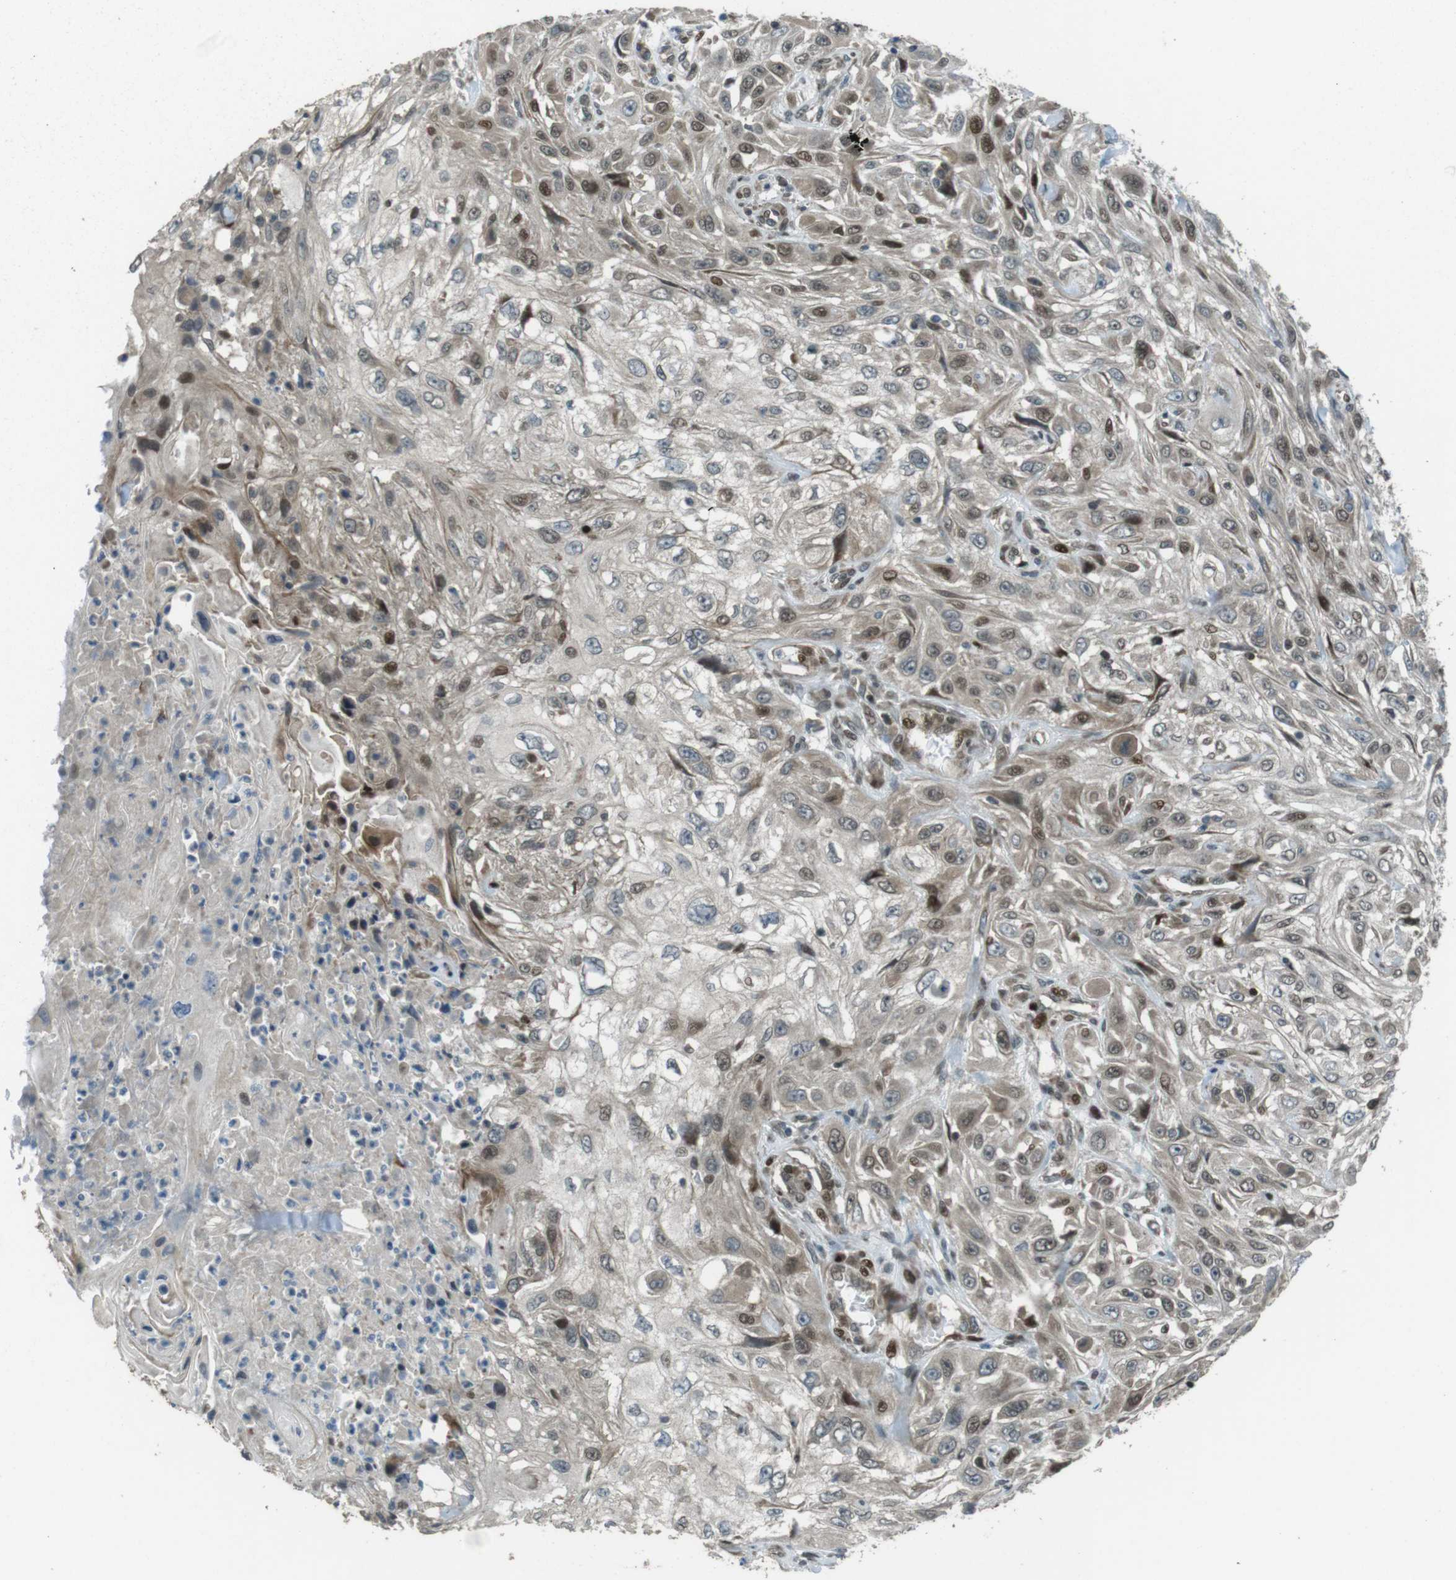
{"staining": {"intensity": "weak", "quantity": "25%-75%", "location": "nuclear"}, "tissue": "skin cancer", "cell_type": "Tumor cells", "image_type": "cancer", "snomed": [{"axis": "morphology", "description": "Squamous cell carcinoma, NOS"}, {"axis": "topography", "description": "Skin"}], "caption": "Human skin cancer (squamous cell carcinoma) stained with a protein marker demonstrates weak staining in tumor cells.", "gene": "ZNF330", "patient": {"sex": "male", "age": 75}}